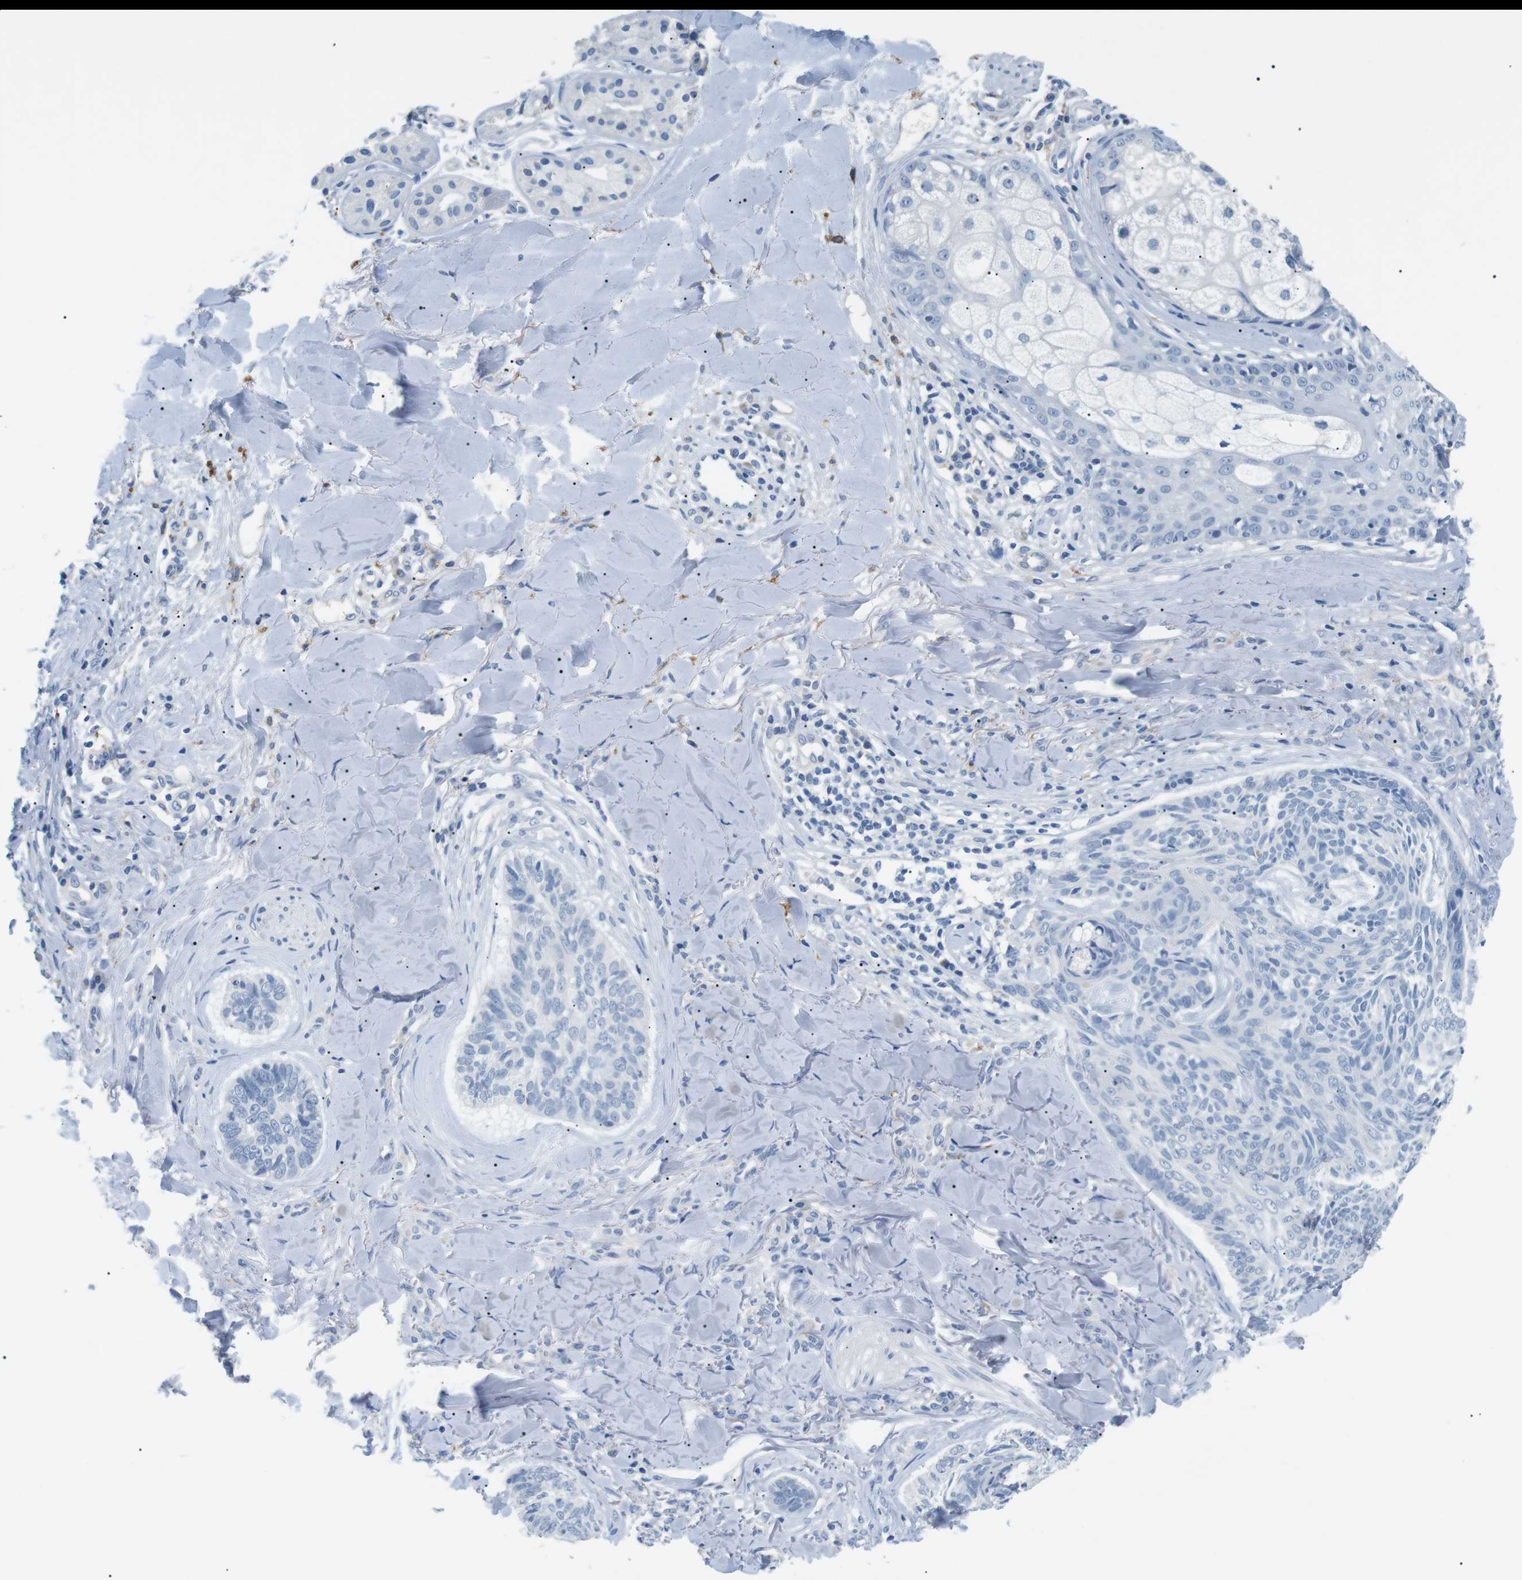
{"staining": {"intensity": "negative", "quantity": "none", "location": "none"}, "tissue": "skin cancer", "cell_type": "Tumor cells", "image_type": "cancer", "snomed": [{"axis": "morphology", "description": "Basal cell carcinoma"}, {"axis": "topography", "description": "Skin"}], "caption": "A high-resolution photomicrograph shows immunohistochemistry (IHC) staining of basal cell carcinoma (skin), which exhibits no significant staining in tumor cells.", "gene": "FCGRT", "patient": {"sex": "male", "age": 43}}